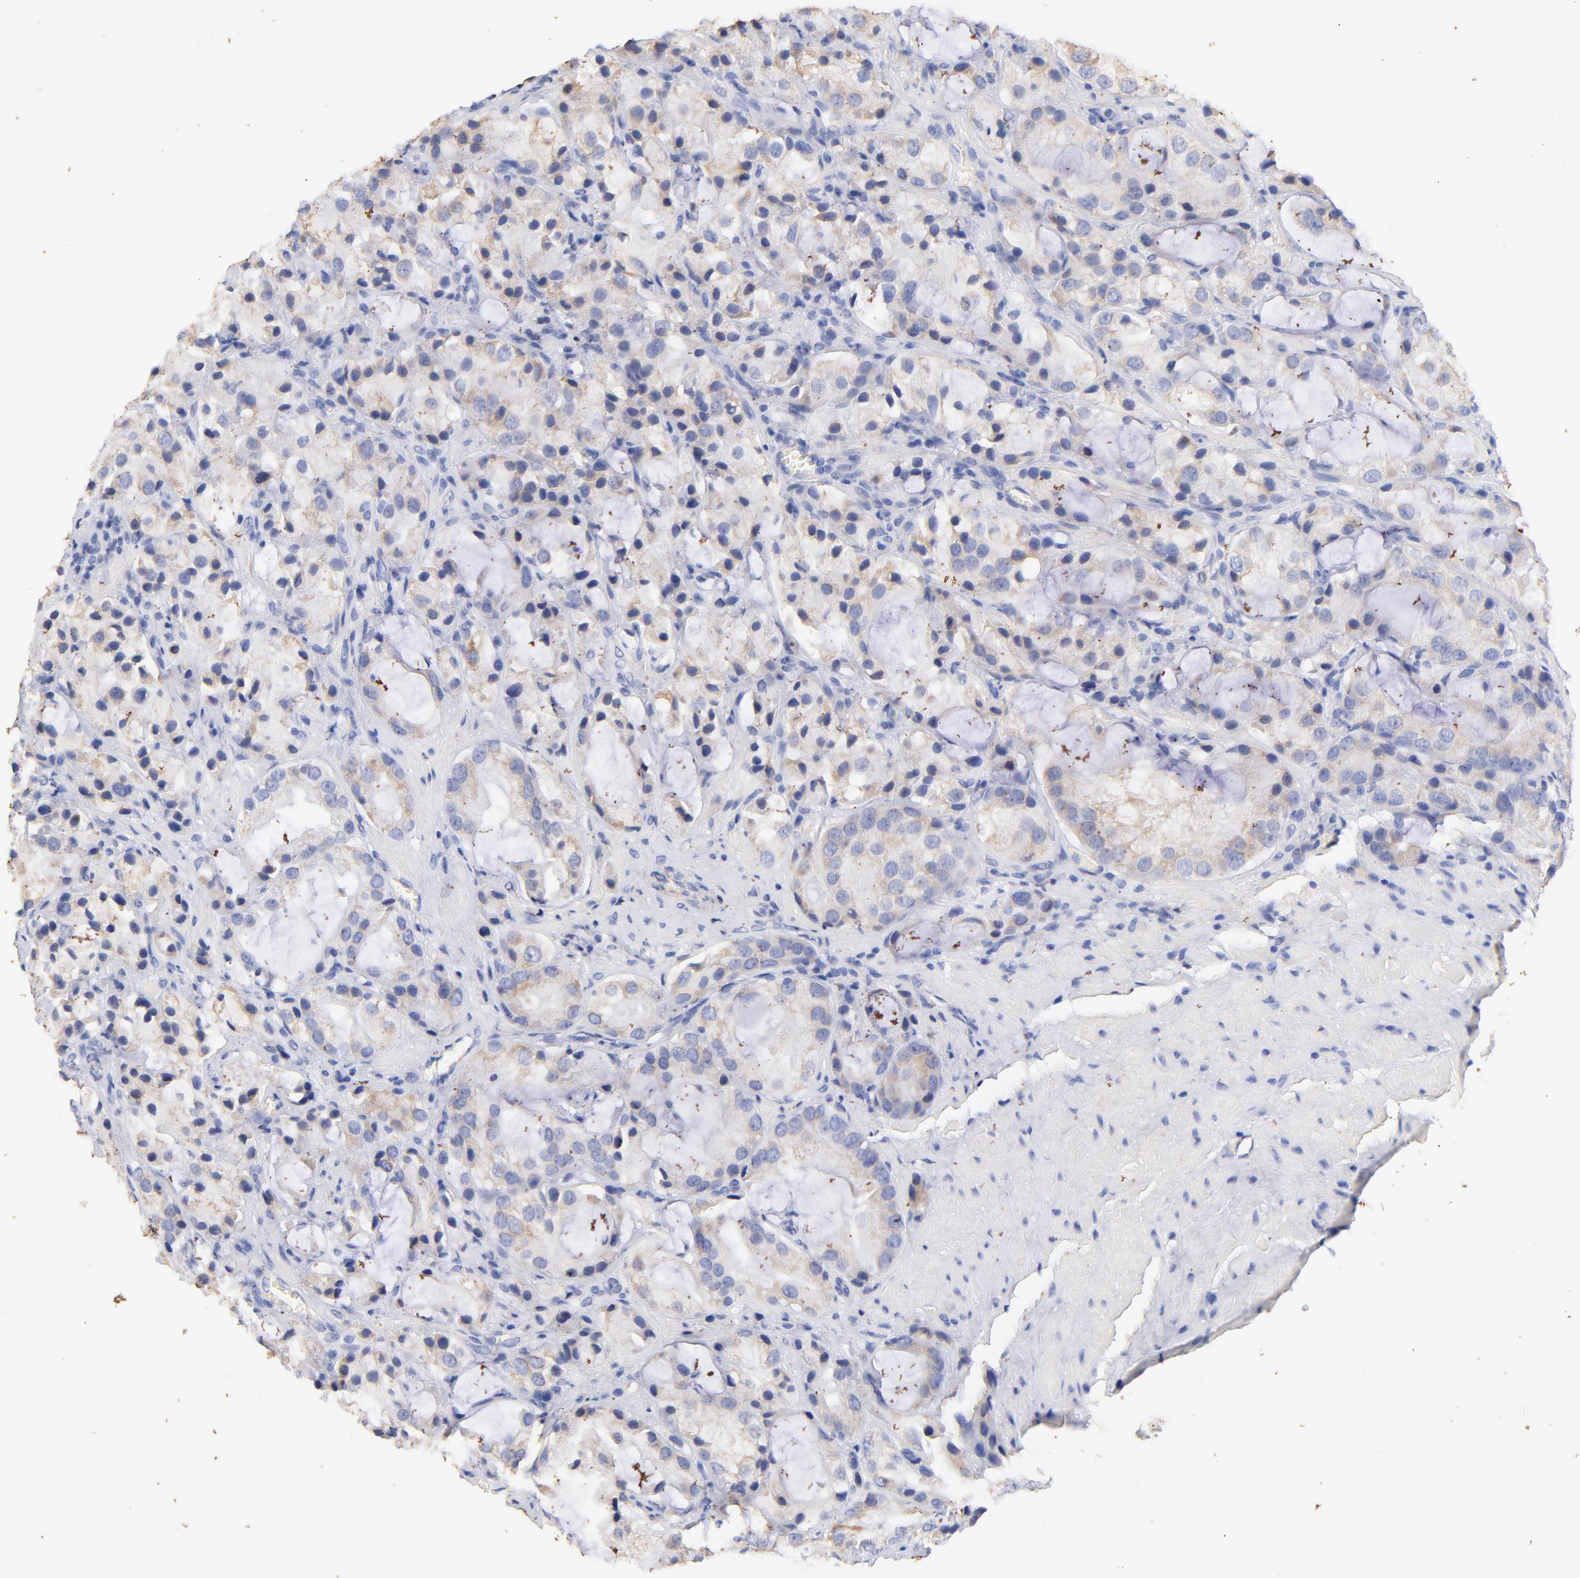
{"staining": {"intensity": "weak", "quantity": "25%-75%", "location": "cytoplasmic/membranous"}, "tissue": "prostate cancer", "cell_type": "Tumor cells", "image_type": "cancer", "snomed": [{"axis": "morphology", "description": "Adenocarcinoma, High grade"}, {"axis": "topography", "description": "Prostate"}], "caption": "Brown immunohistochemical staining in human high-grade adenocarcinoma (prostate) reveals weak cytoplasmic/membranous staining in about 25%-75% of tumor cells.", "gene": "IGLV7-43", "patient": {"sex": "male", "age": 70}}